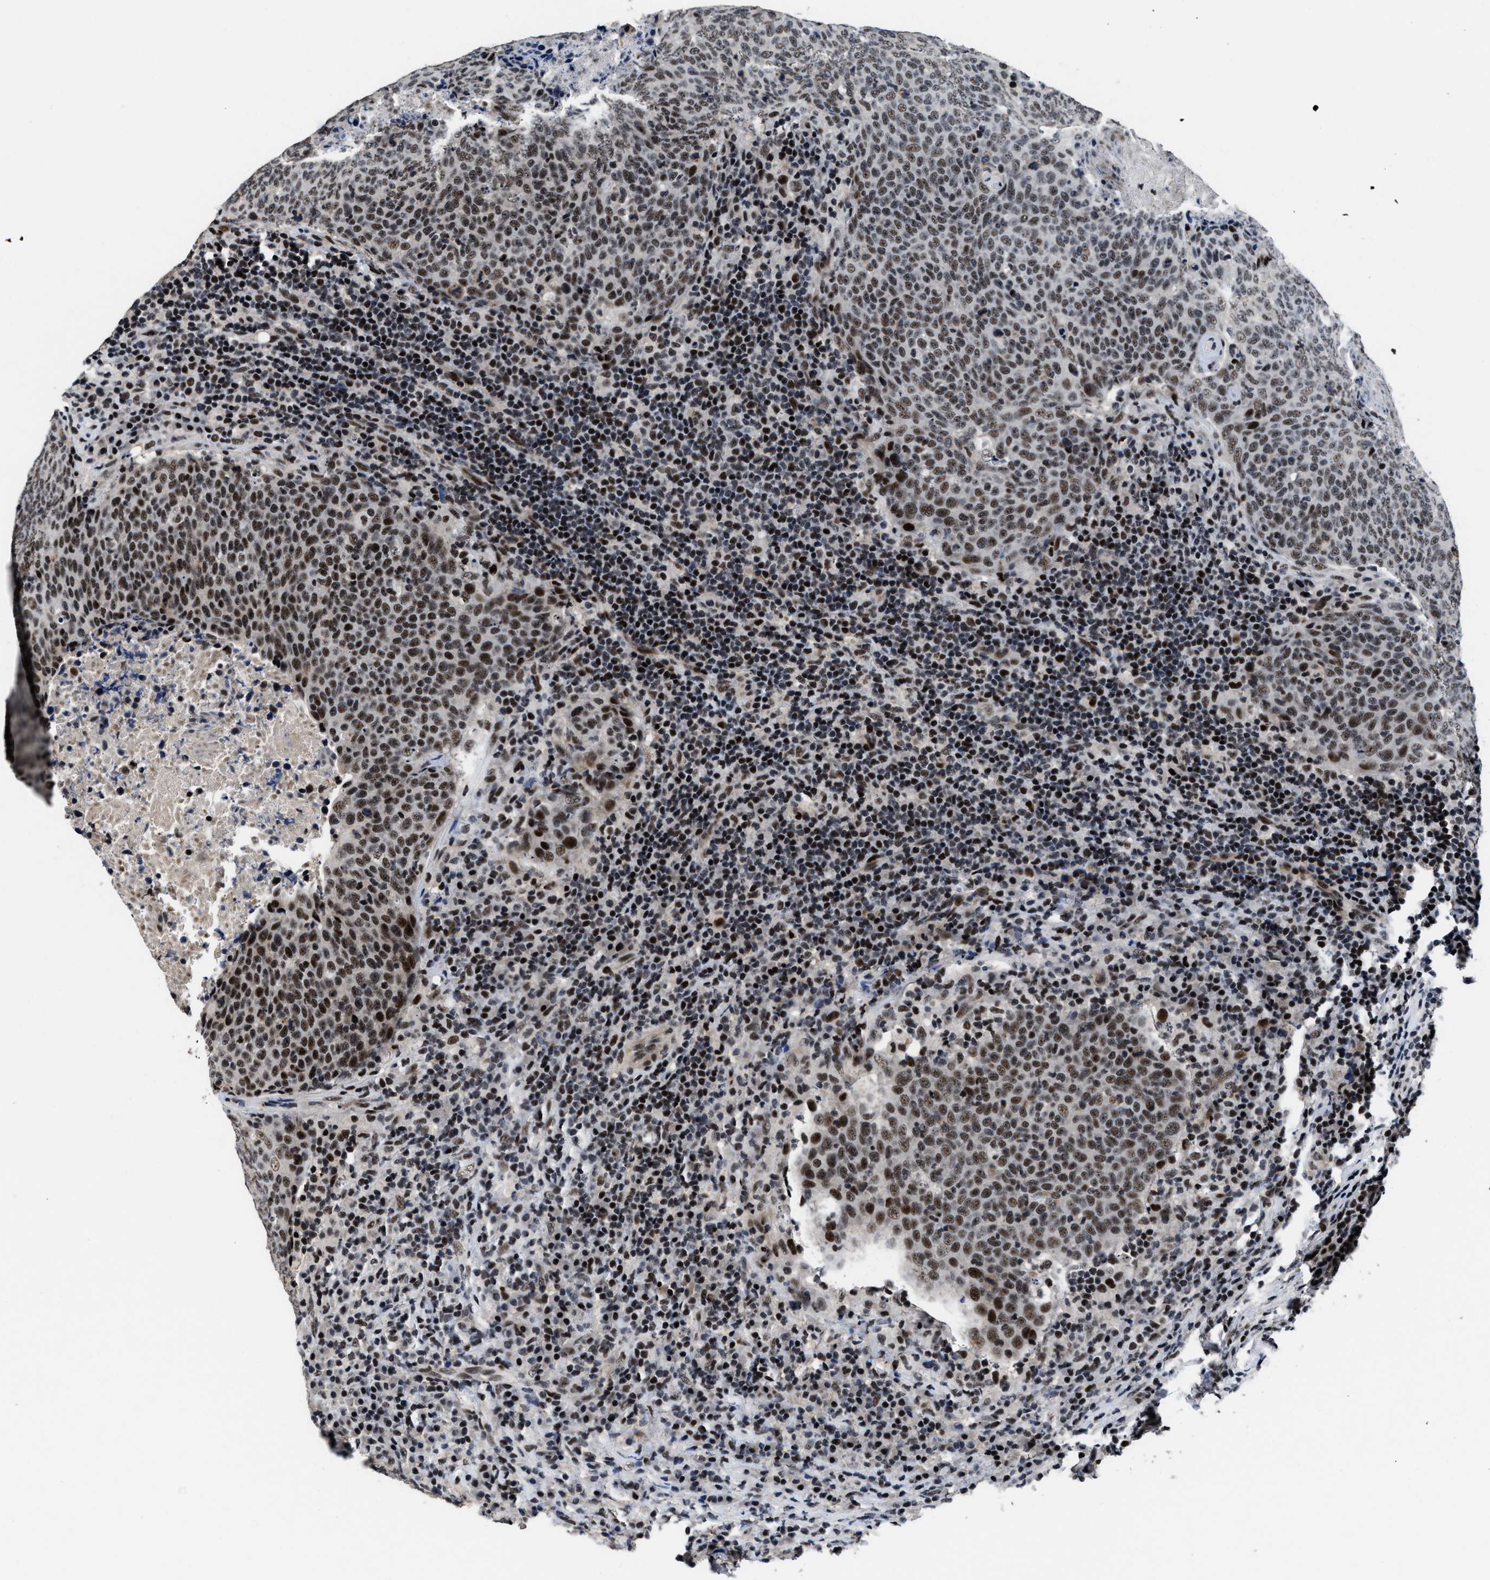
{"staining": {"intensity": "moderate", "quantity": ">75%", "location": "nuclear"}, "tissue": "head and neck cancer", "cell_type": "Tumor cells", "image_type": "cancer", "snomed": [{"axis": "morphology", "description": "Squamous cell carcinoma, NOS"}, {"axis": "morphology", "description": "Squamous cell carcinoma, metastatic, NOS"}, {"axis": "topography", "description": "Lymph node"}, {"axis": "topography", "description": "Head-Neck"}], "caption": "DAB (3,3'-diaminobenzidine) immunohistochemical staining of human head and neck cancer demonstrates moderate nuclear protein staining in approximately >75% of tumor cells. (IHC, brightfield microscopy, high magnification).", "gene": "ZNF233", "patient": {"sex": "male", "age": 62}}